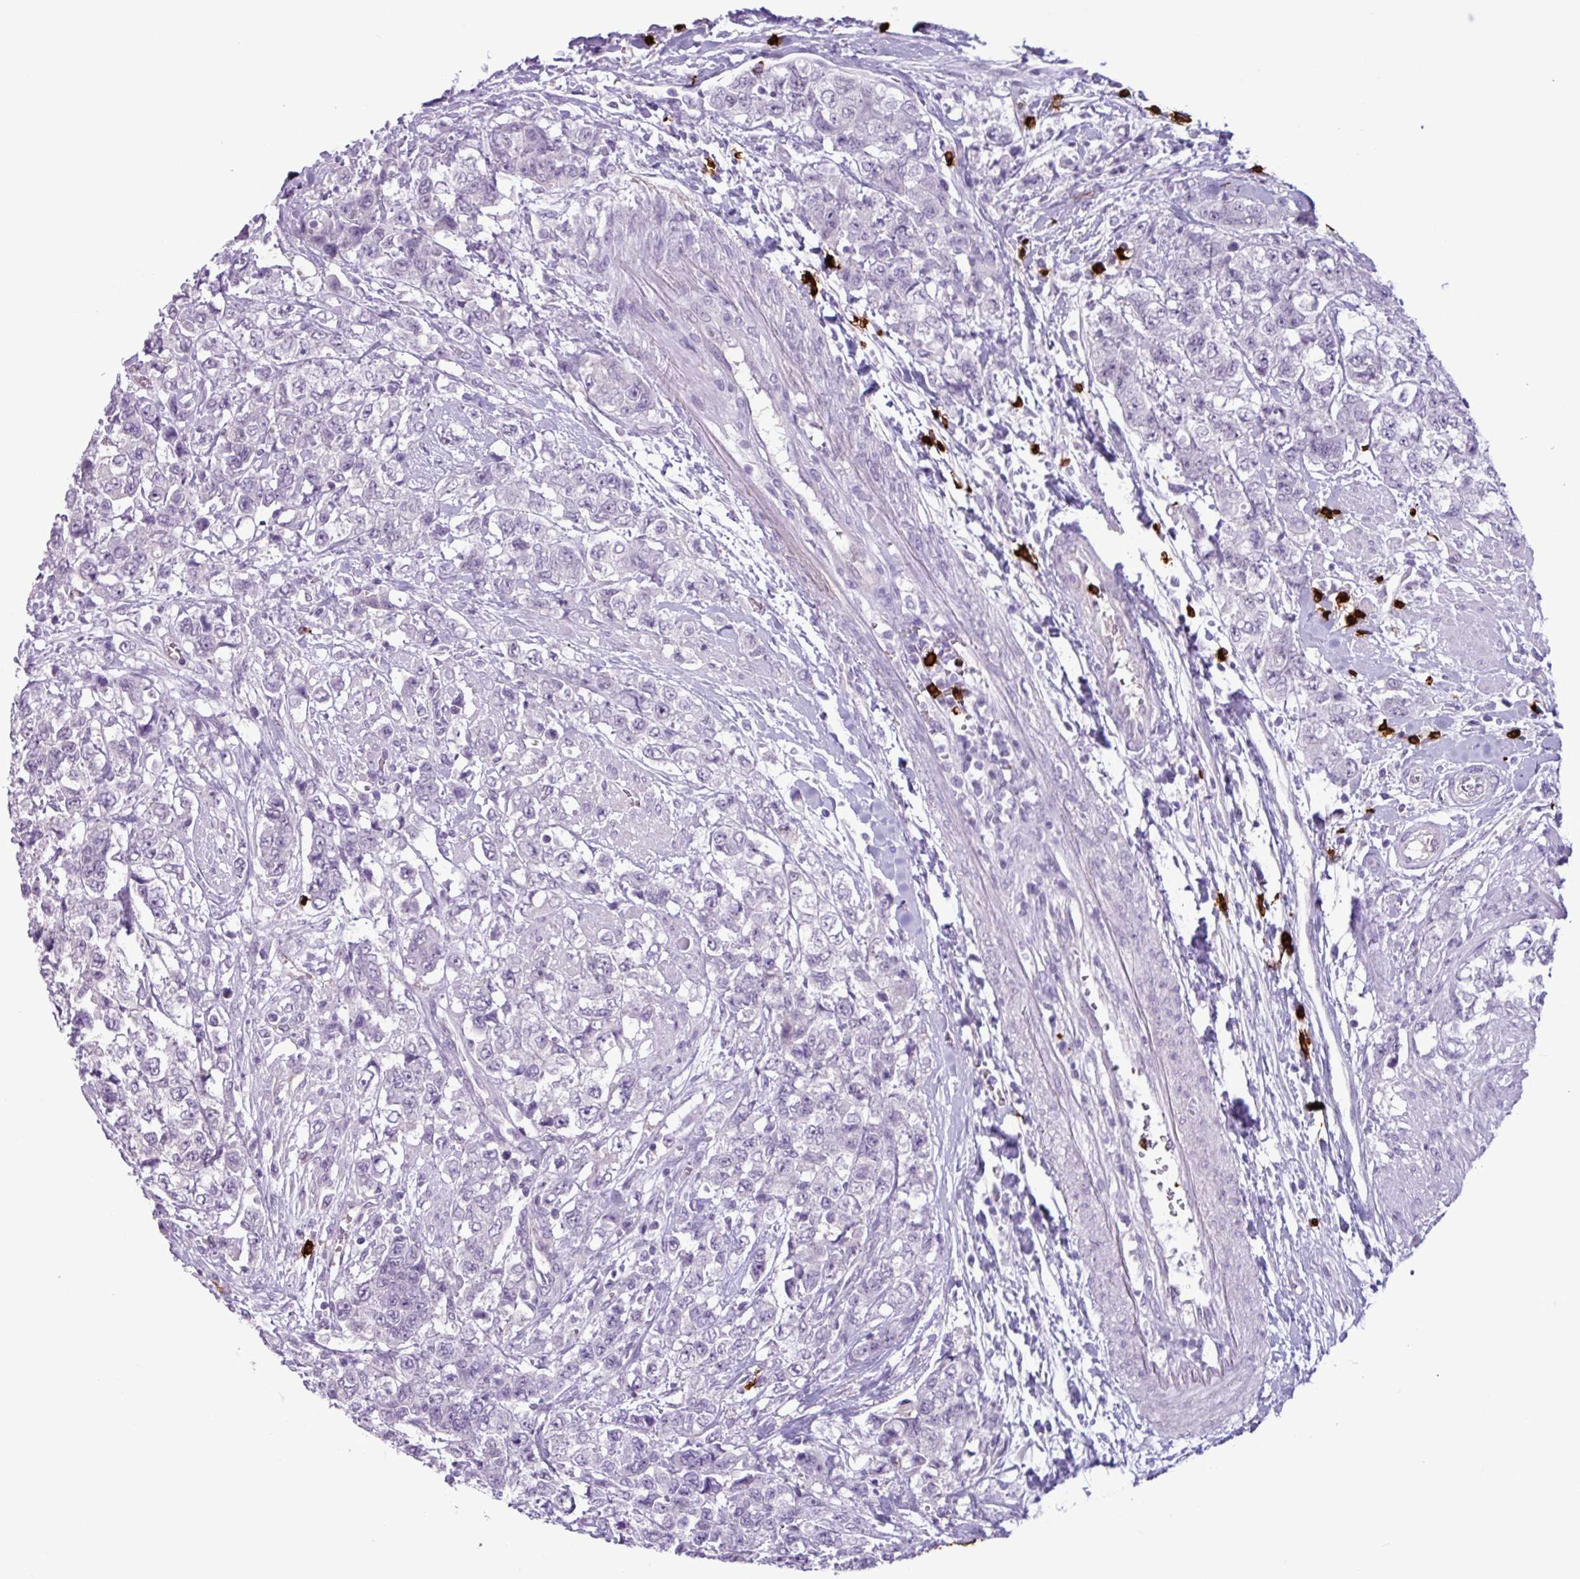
{"staining": {"intensity": "negative", "quantity": "none", "location": "none"}, "tissue": "urothelial cancer", "cell_type": "Tumor cells", "image_type": "cancer", "snomed": [{"axis": "morphology", "description": "Urothelial carcinoma, High grade"}, {"axis": "topography", "description": "Urinary bladder"}], "caption": "IHC histopathology image of neoplastic tissue: human urothelial carcinoma (high-grade) stained with DAB (3,3'-diaminobenzidine) displays no significant protein staining in tumor cells. (DAB immunohistochemistry with hematoxylin counter stain).", "gene": "TMEM178A", "patient": {"sex": "female", "age": 78}}